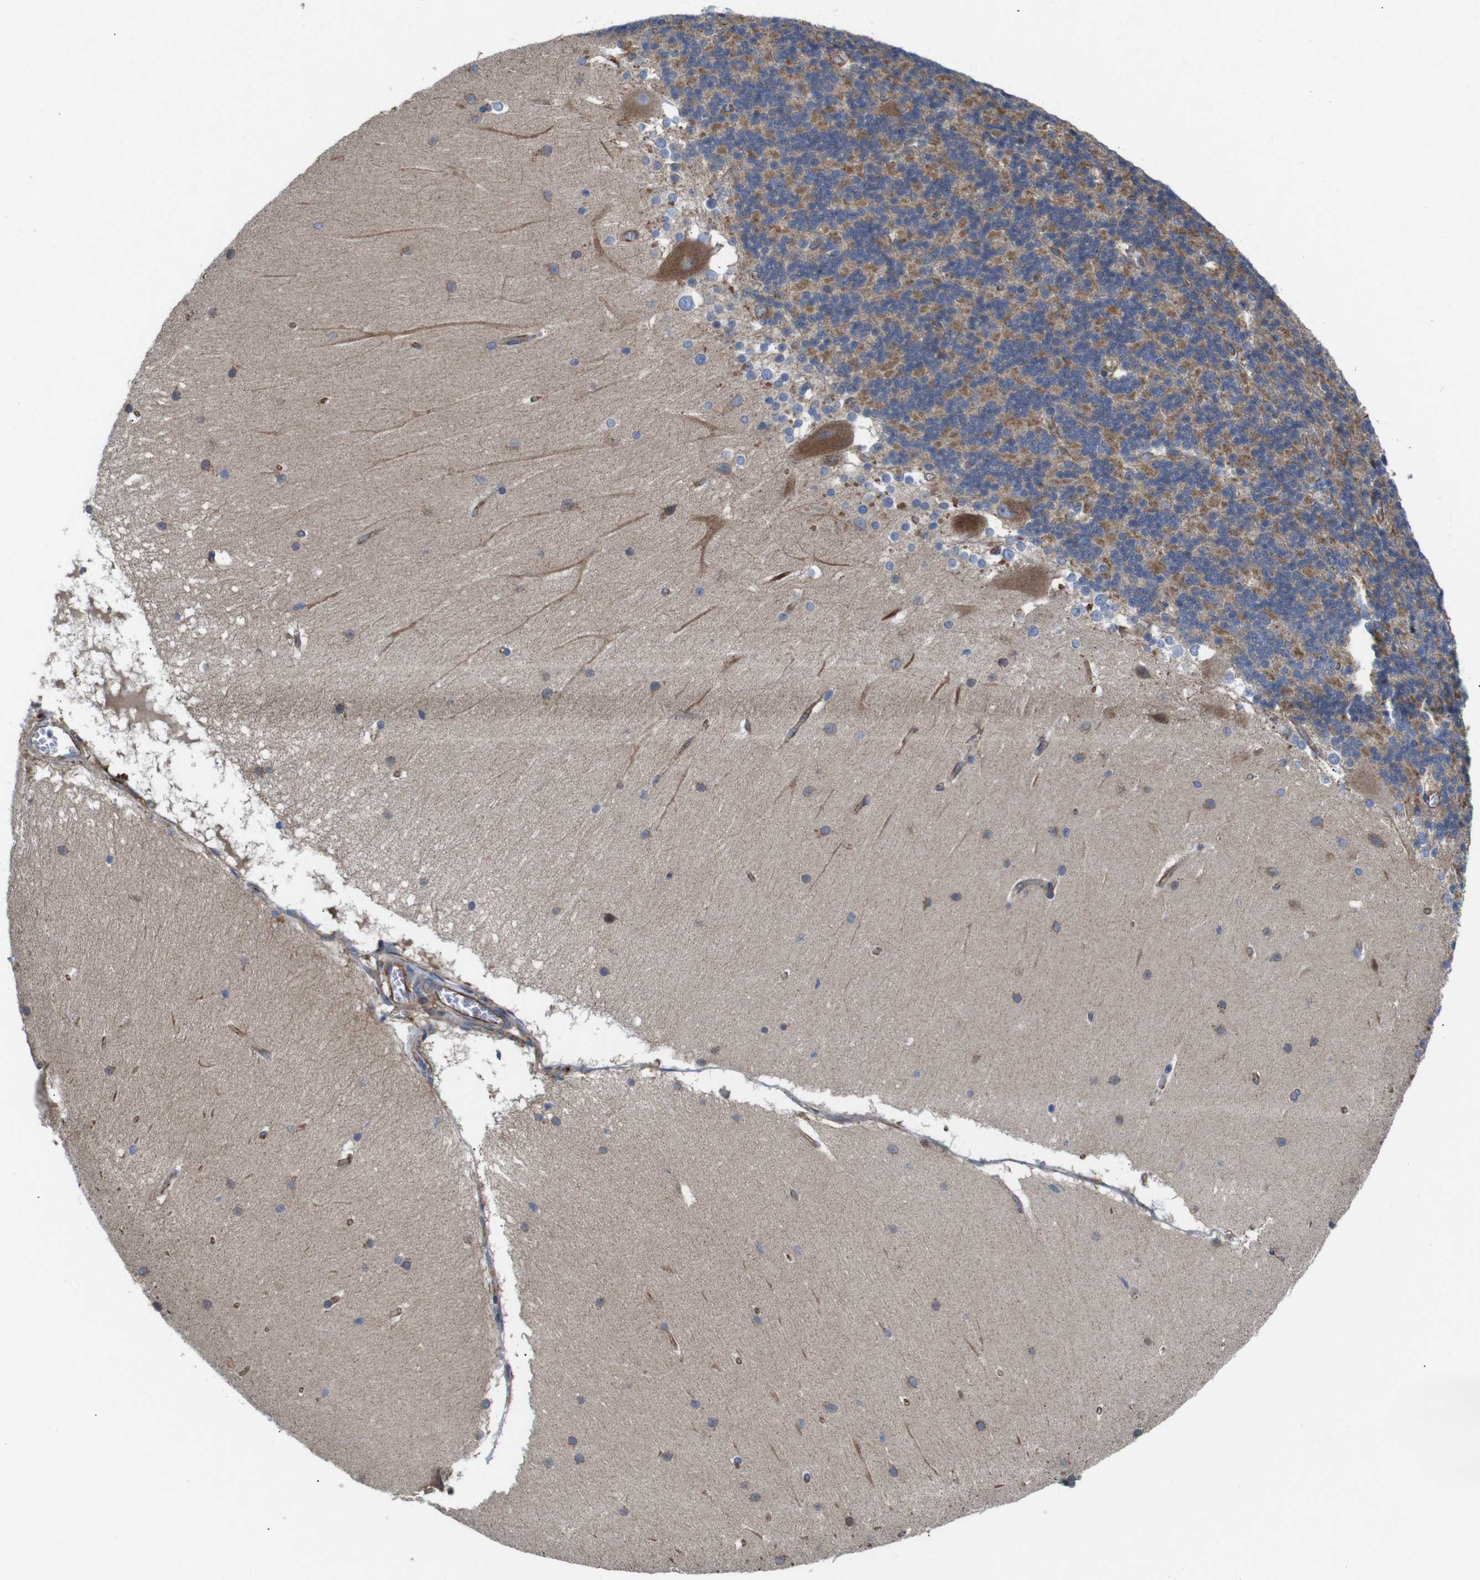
{"staining": {"intensity": "moderate", "quantity": "25%-75%", "location": "cytoplasmic/membranous"}, "tissue": "cerebellum", "cell_type": "Cells in granular layer", "image_type": "normal", "snomed": [{"axis": "morphology", "description": "Normal tissue, NOS"}, {"axis": "topography", "description": "Cerebellum"}], "caption": "This image exhibits IHC staining of unremarkable human cerebellum, with medium moderate cytoplasmic/membranous expression in approximately 25%-75% of cells in granular layer.", "gene": "POMK", "patient": {"sex": "female", "age": 19}}